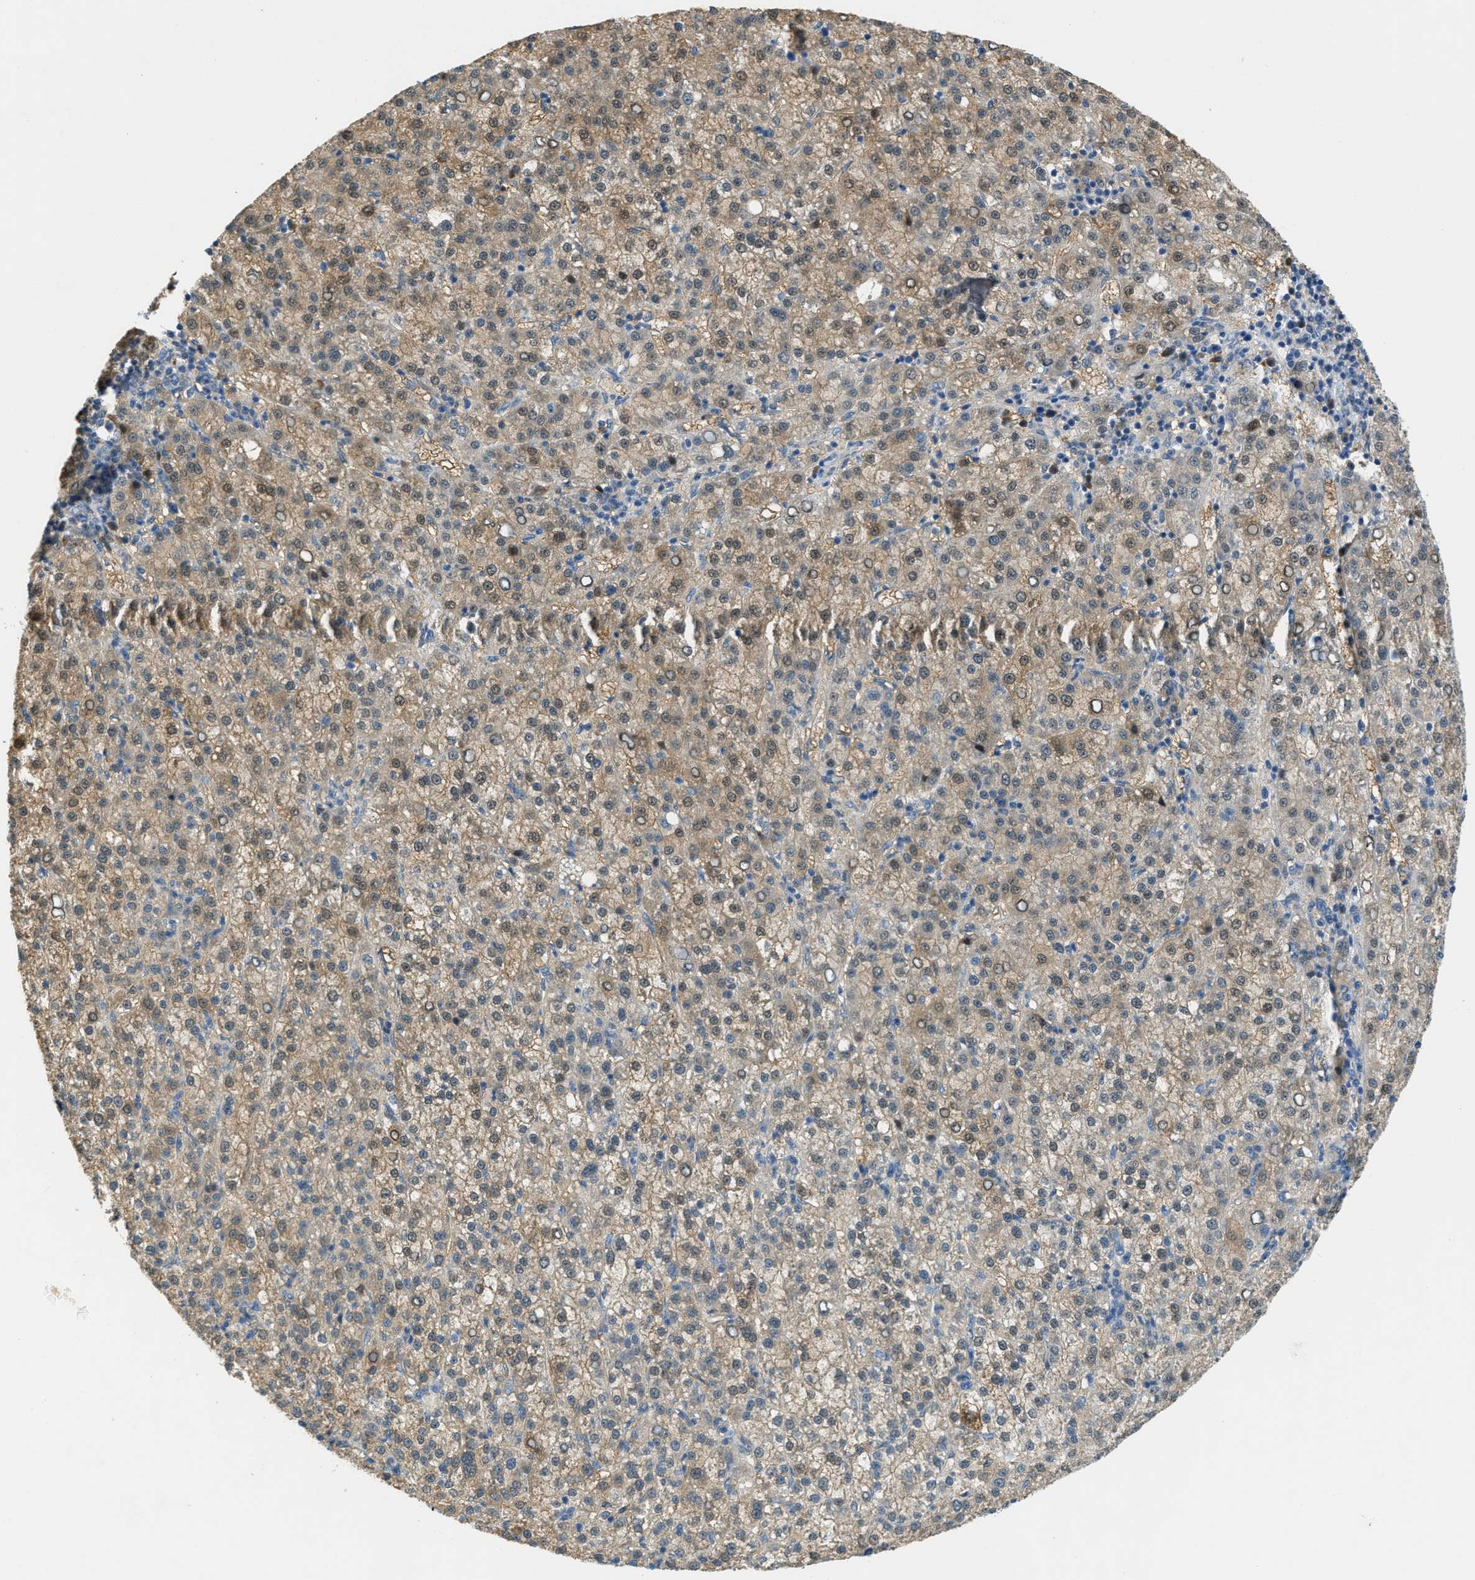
{"staining": {"intensity": "moderate", "quantity": ">75%", "location": "cytoplasmic/membranous,nuclear"}, "tissue": "liver cancer", "cell_type": "Tumor cells", "image_type": "cancer", "snomed": [{"axis": "morphology", "description": "Carcinoma, Hepatocellular, NOS"}, {"axis": "topography", "description": "Liver"}], "caption": "Protein staining shows moderate cytoplasmic/membranous and nuclear staining in about >75% of tumor cells in liver cancer.", "gene": "CFLAR", "patient": {"sex": "female", "age": 58}}